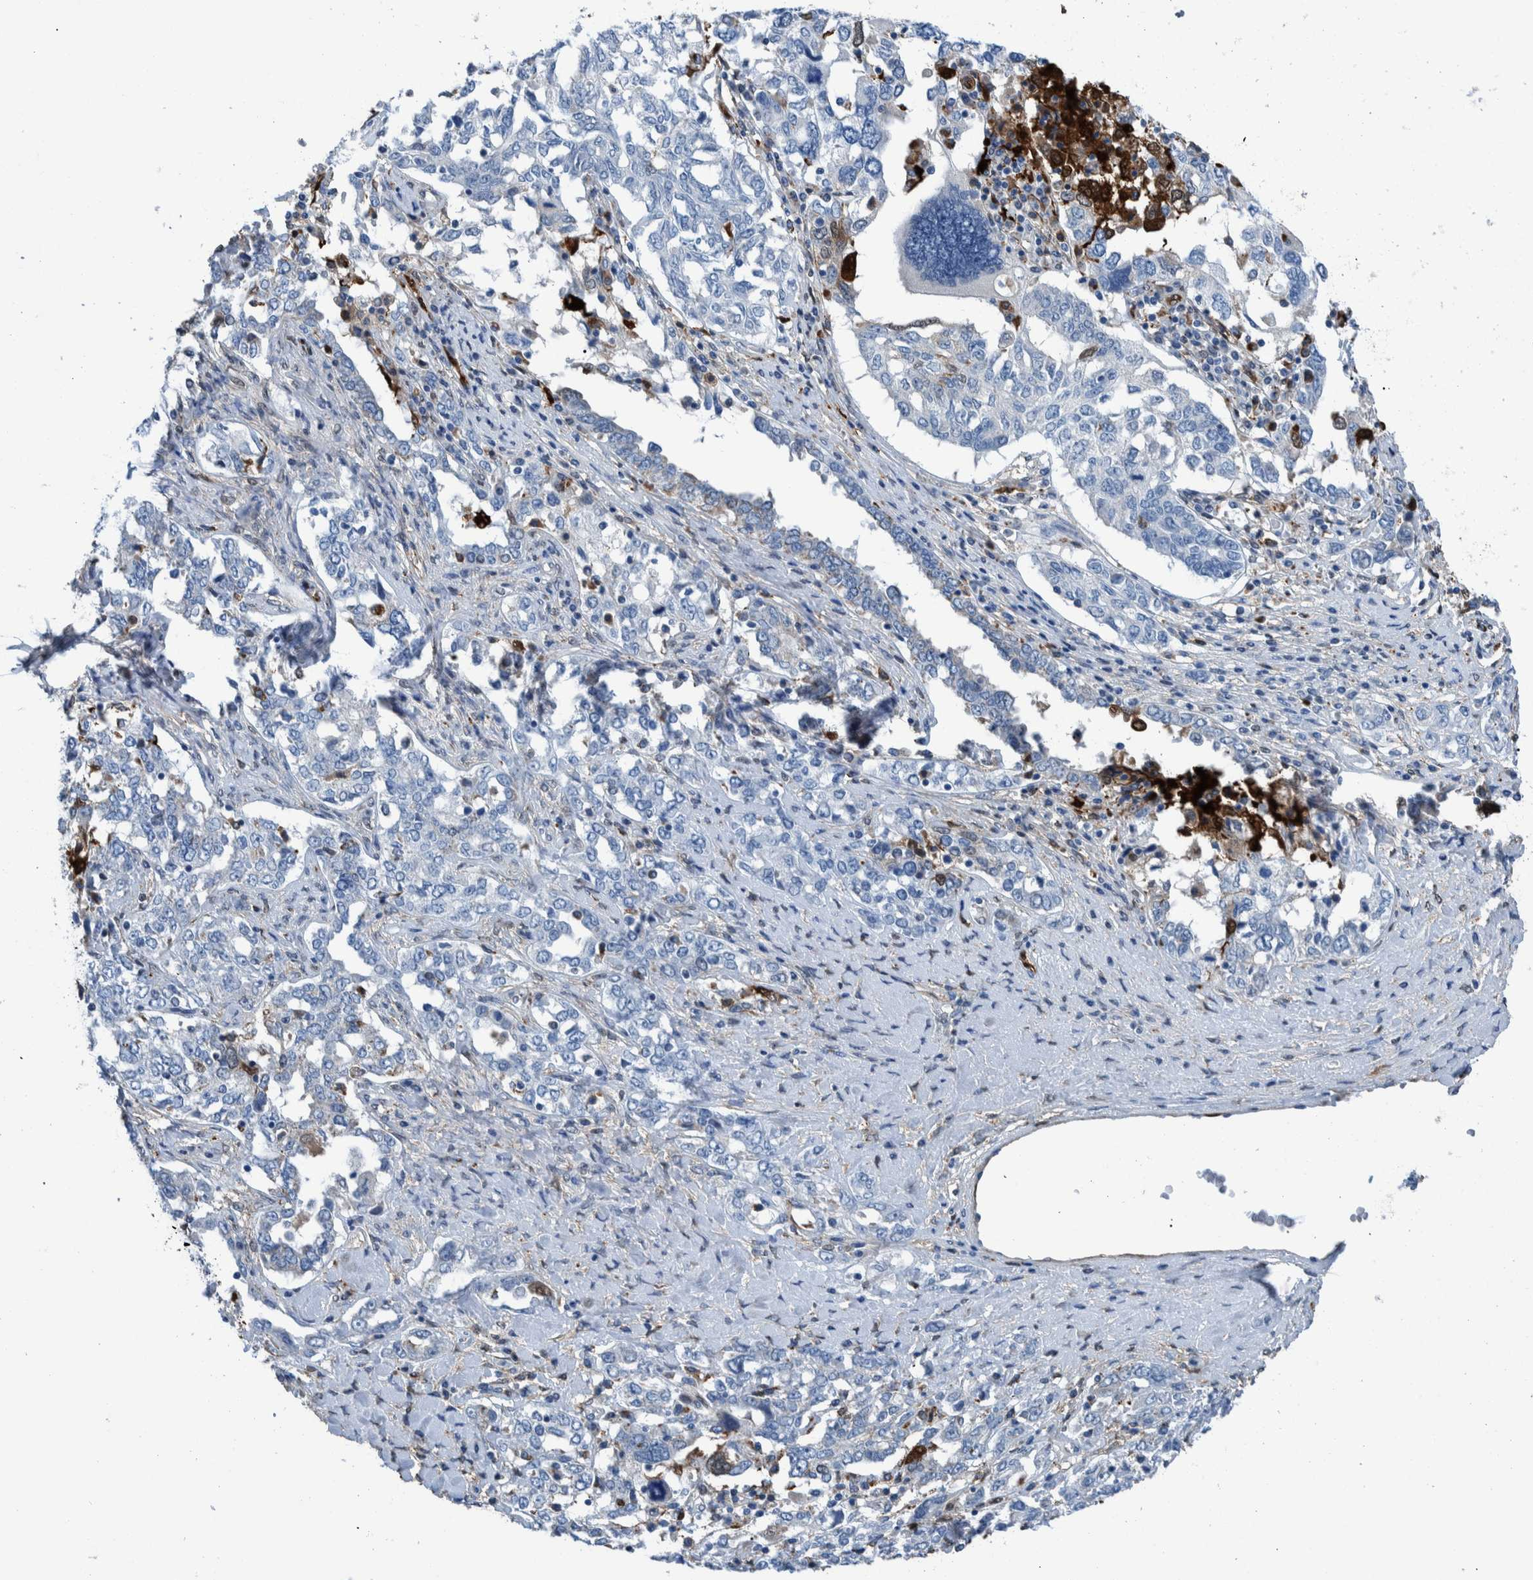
{"staining": {"intensity": "negative", "quantity": "none", "location": "none"}, "tissue": "ovarian cancer", "cell_type": "Tumor cells", "image_type": "cancer", "snomed": [{"axis": "morphology", "description": "Carcinoma, endometroid"}, {"axis": "topography", "description": "Ovary"}], "caption": "Immunohistochemical staining of ovarian cancer (endometroid carcinoma) shows no significant staining in tumor cells. (Stains: DAB immunohistochemistry with hematoxylin counter stain, Microscopy: brightfield microscopy at high magnification).", "gene": "IDO1", "patient": {"sex": "female", "age": 62}}